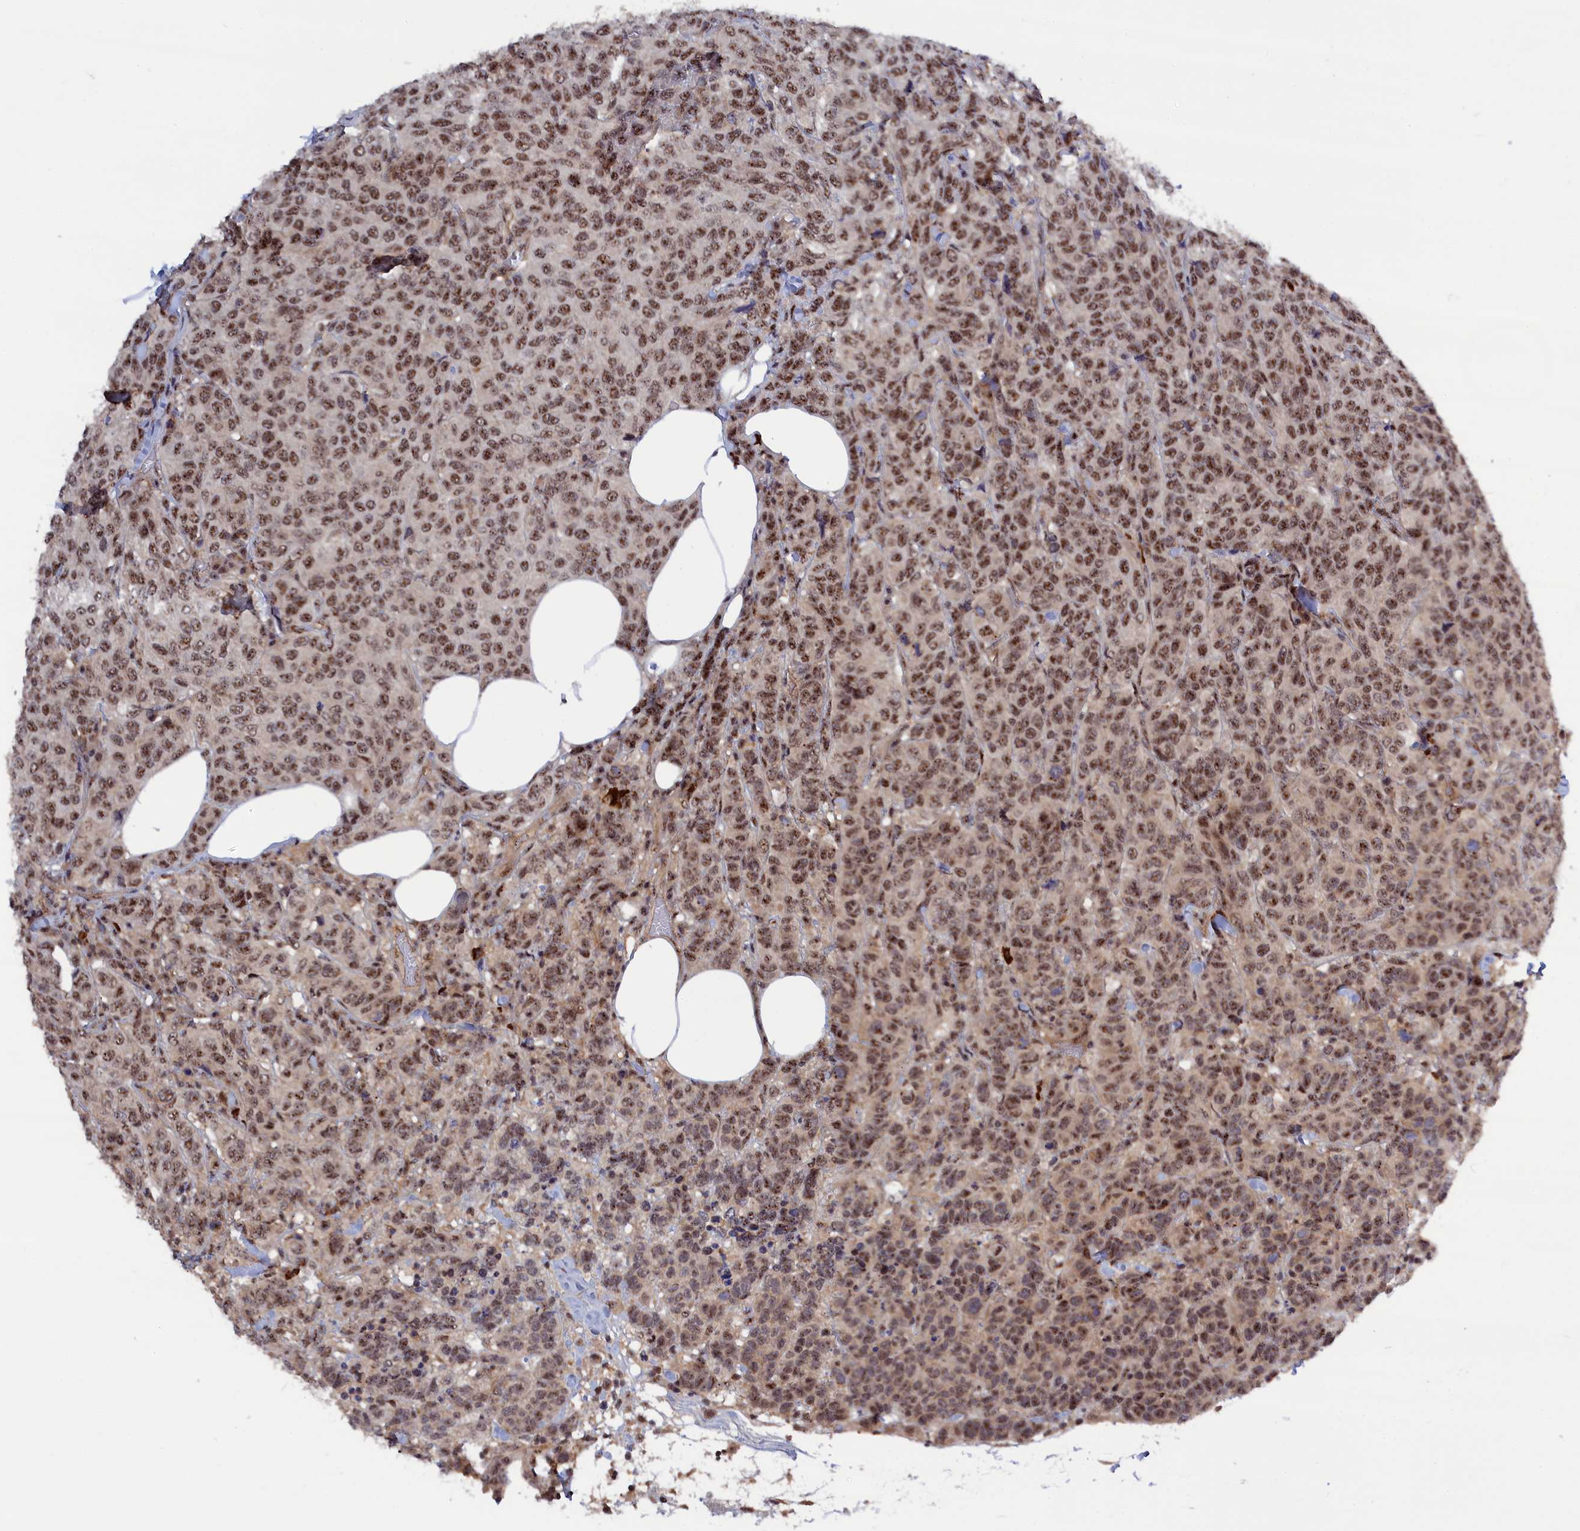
{"staining": {"intensity": "moderate", "quantity": ">75%", "location": "nuclear"}, "tissue": "breast cancer", "cell_type": "Tumor cells", "image_type": "cancer", "snomed": [{"axis": "morphology", "description": "Duct carcinoma"}, {"axis": "topography", "description": "Breast"}], "caption": "This histopathology image demonstrates immunohistochemistry (IHC) staining of breast cancer, with medium moderate nuclear expression in about >75% of tumor cells.", "gene": "TAB1", "patient": {"sex": "female", "age": 55}}